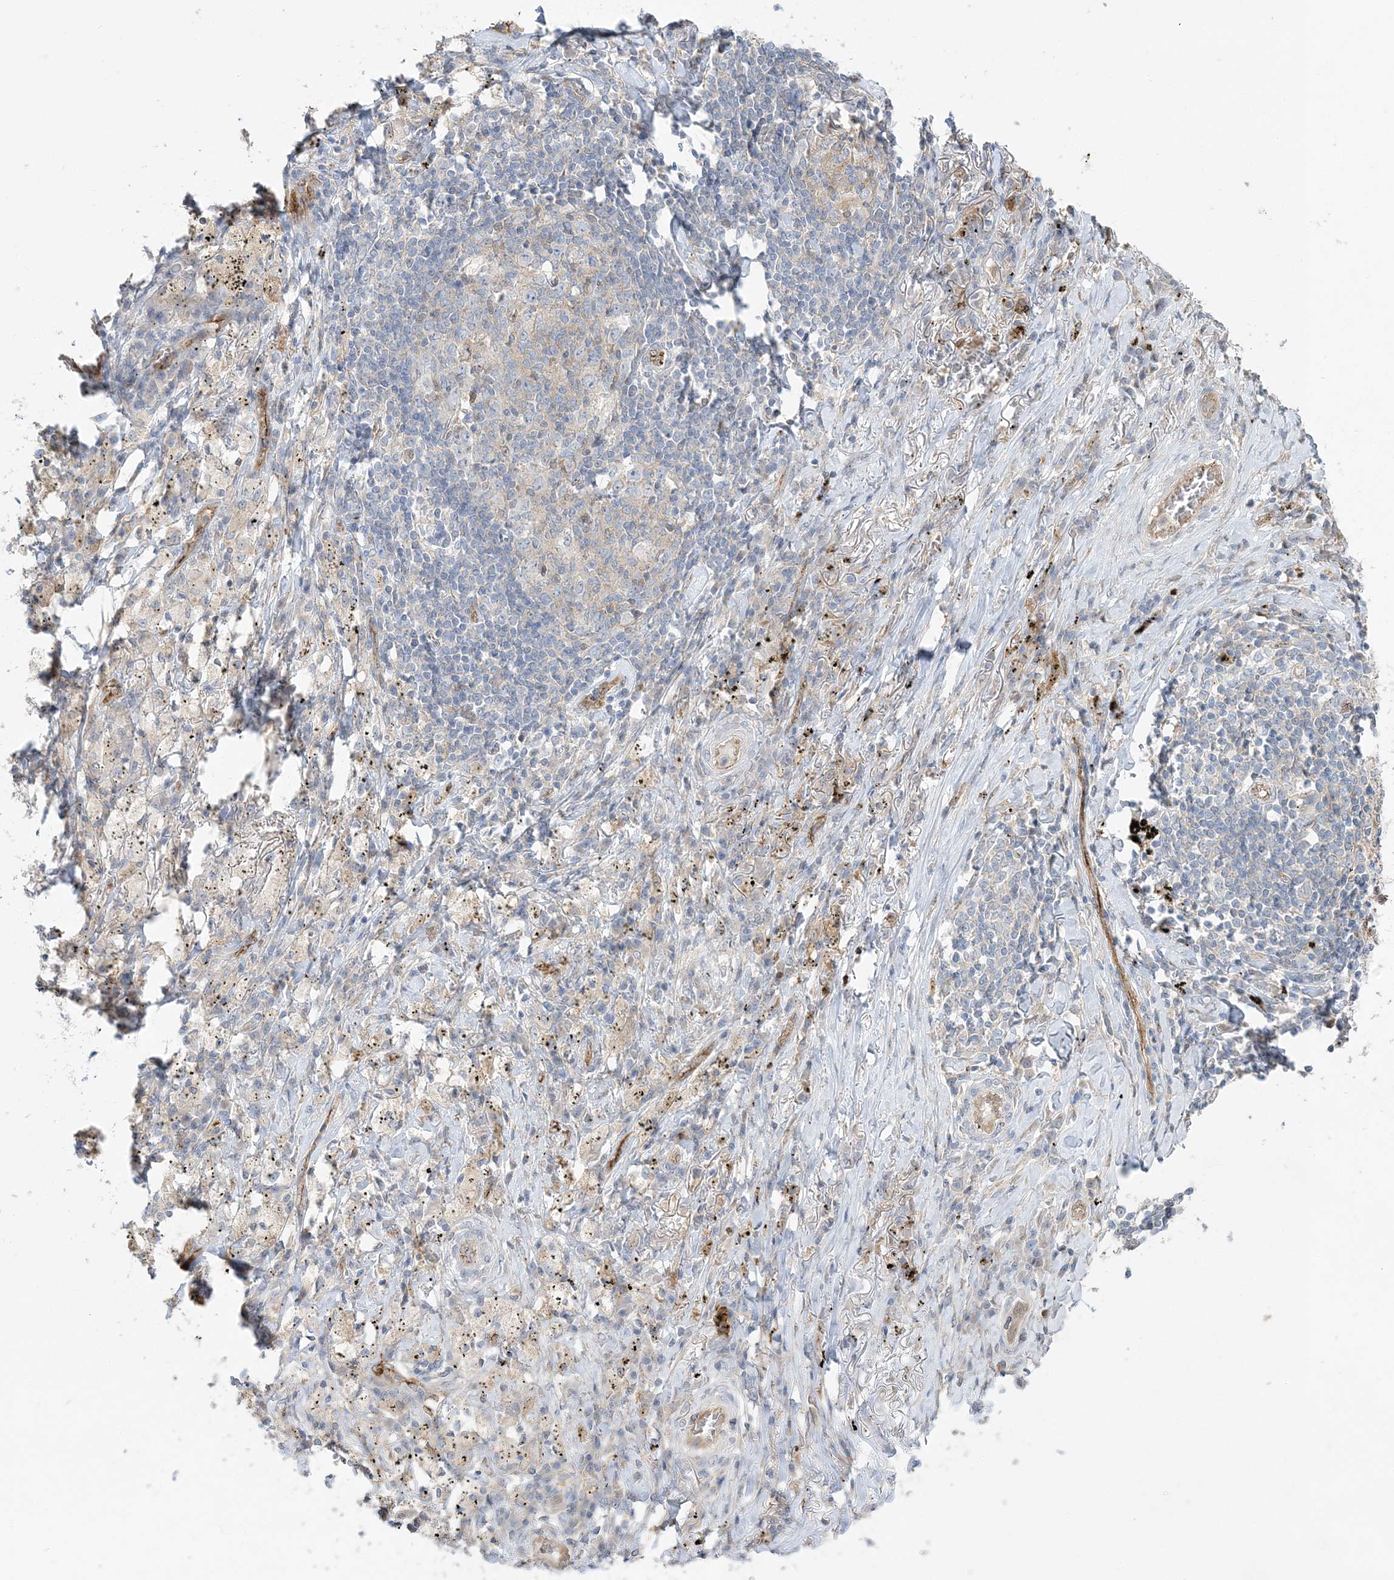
{"staining": {"intensity": "negative", "quantity": "none", "location": "none"}, "tissue": "lung cancer", "cell_type": "Tumor cells", "image_type": "cancer", "snomed": [{"axis": "morphology", "description": "Squamous cell carcinoma, NOS"}, {"axis": "topography", "description": "Lung"}], "caption": "Tumor cells show no significant protein positivity in lung cancer (squamous cell carcinoma).", "gene": "INPP1", "patient": {"sex": "female", "age": 63}}